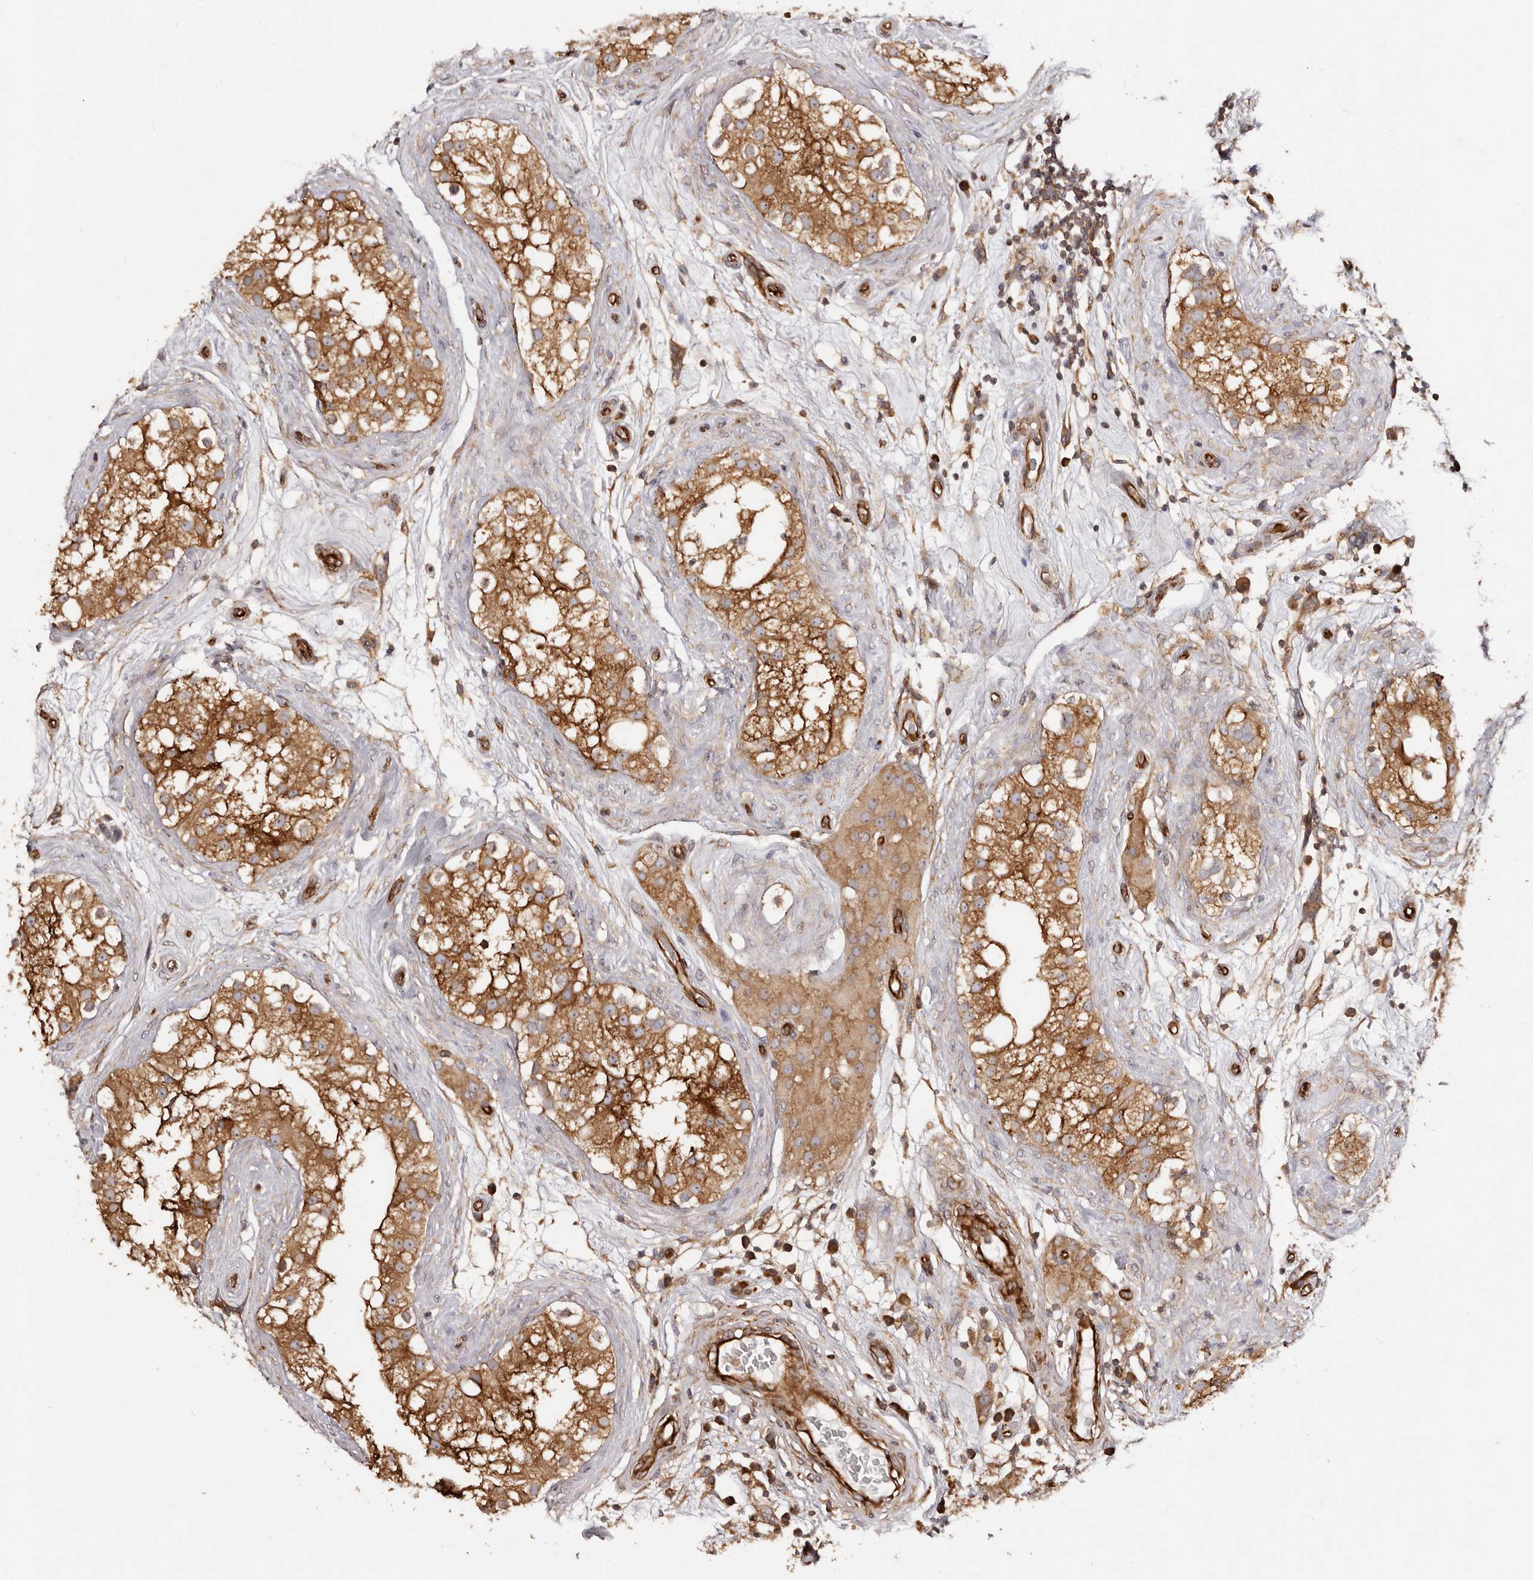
{"staining": {"intensity": "strong", "quantity": "25%-75%", "location": "cytoplasmic/membranous"}, "tissue": "testis", "cell_type": "Cells in seminiferous ducts", "image_type": "normal", "snomed": [{"axis": "morphology", "description": "Normal tissue, NOS"}, {"axis": "topography", "description": "Testis"}], "caption": "Testis stained with immunohistochemistry (IHC) displays strong cytoplasmic/membranous staining in approximately 25%-75% of cells in seminiferous ducts.", "gene": "RPS6", "patient": {"sex": "male", "age": 84}}